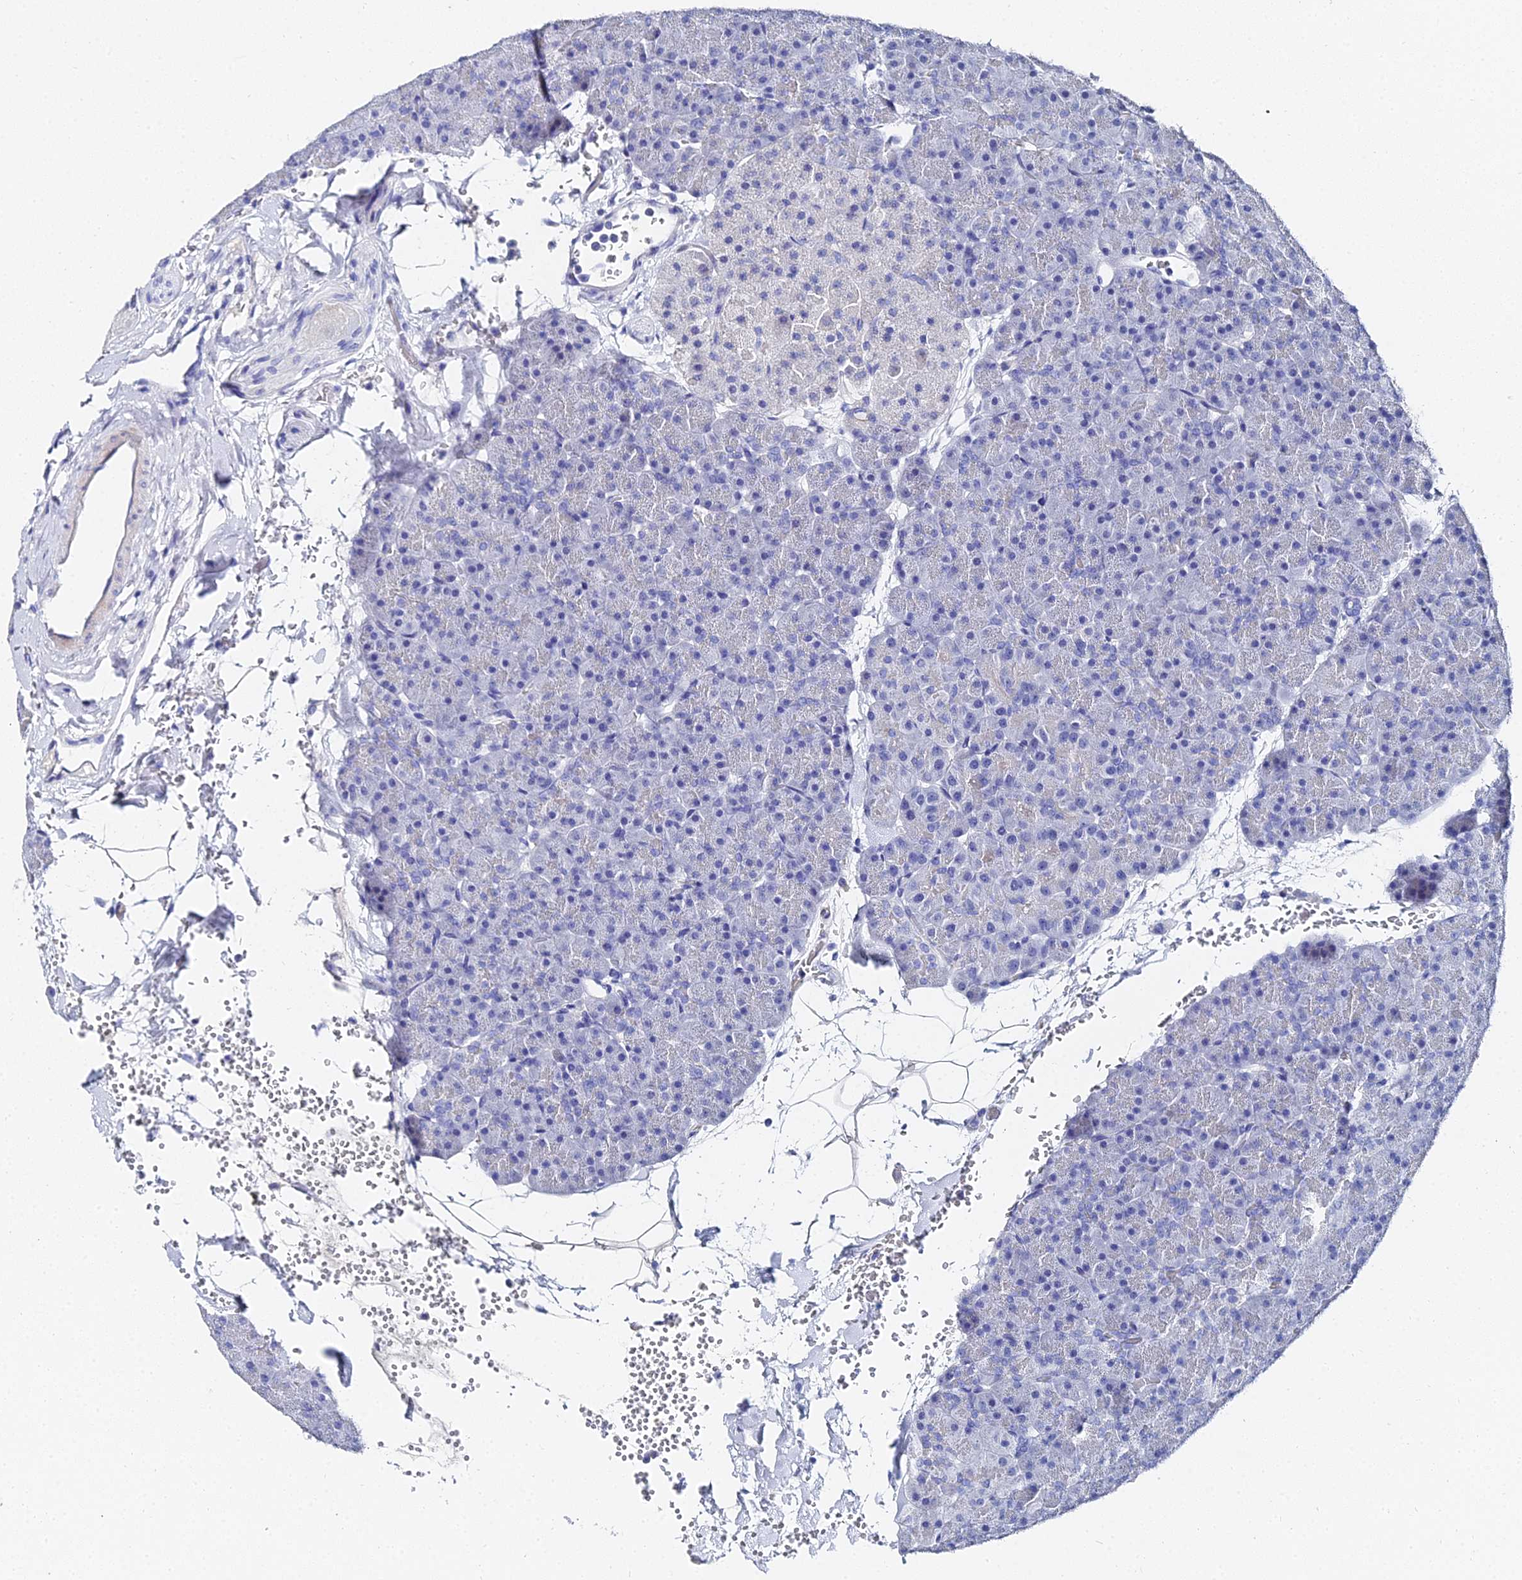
{"staining": {"intensity": "strong", "quantity": "<25%", "location": "cytoplasmic/membranous"}, "tissue": "pancreas", "cell_type": "Exocrine glandular cells", "image_type": "normal", "snomed": [{"axis": "morphology", "description": "Normal tissue, NOS"}, {"axis": "topography", "description": "Pancreas"}], "caption": "Strong cytoplasmic/membranous staining is identified in about <25% of exocrine glandular cells in unremarkable pancreas.", "gene": "KRT17", "patient": {"sex": "male", "age": 36}}